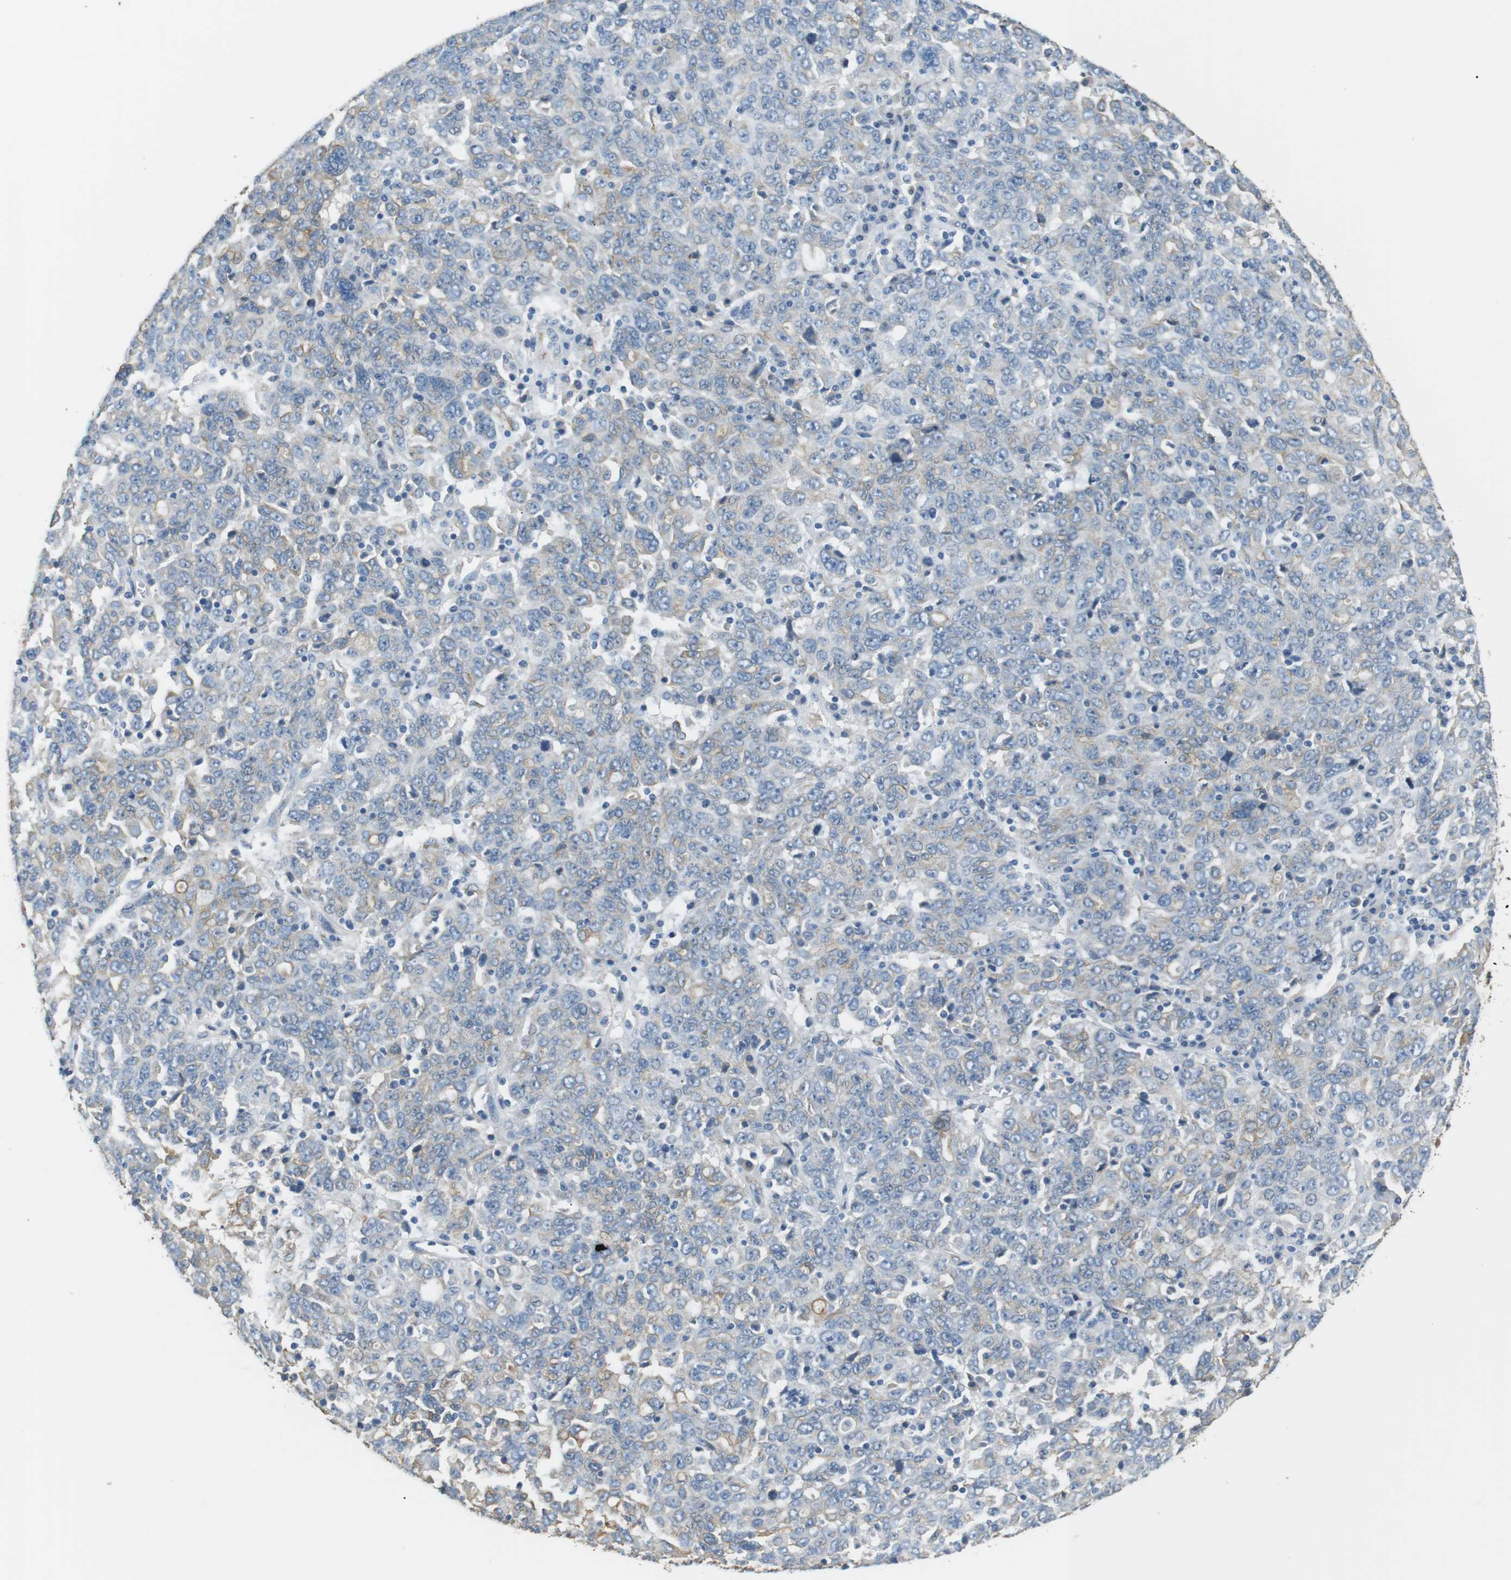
{"staining": {"intensity": "negative", "quantity": "none", "location": "none"}, "tissue": "ovarian cancer", "cell_type": "Tumor cells", "image_type": "cancer", "snomed": [{"axis": "morphology", "description": "Carcinoma, endometroid"}, {"axis": "topography", "description": "Ovary"}], "caption": "Ovarian cancer stained for a protein using immunohistochemistry exhibits no expression tumor cells.", "gene": "UNC5CL", "patient": {"sex": "female", "age": 62}}